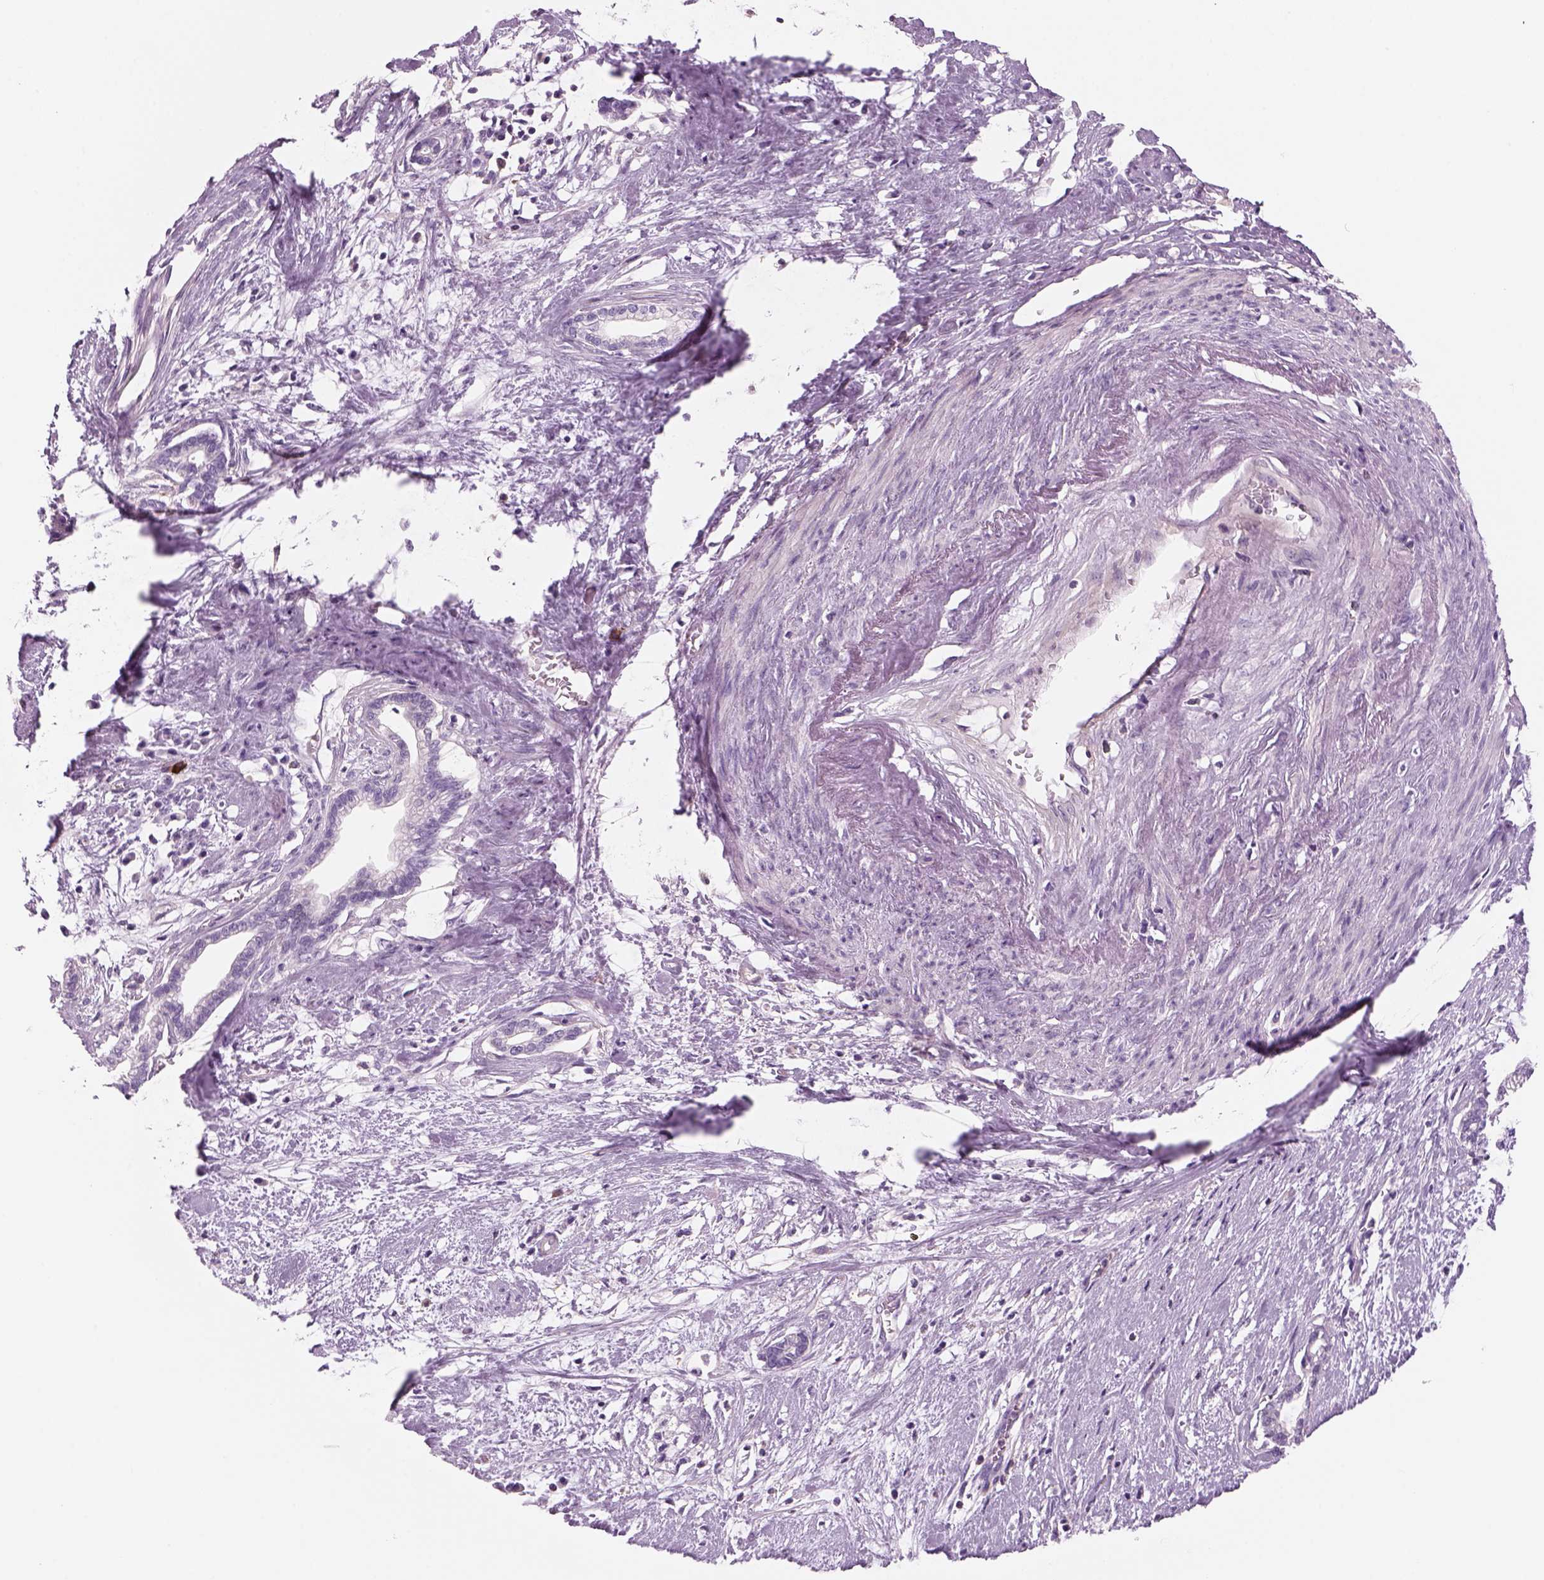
{"staining": {"intensity": "negative", "quantity": "none", "location": "none"}, "tissue": "cervical cancer", "cell_type": "Tumor cells", "image_type": "cancer", "snomed": [{"axis": "morphology", "description": "Adenocarcinoma, NOS"}, {"axis": "topography", "description": "Cervix"}], "caption": "IHC of human cervical cancer demonstrates no positivity in tumor cells.", "gene": "SLC1A7", "patient": {"sex": "female", "age": 62}}